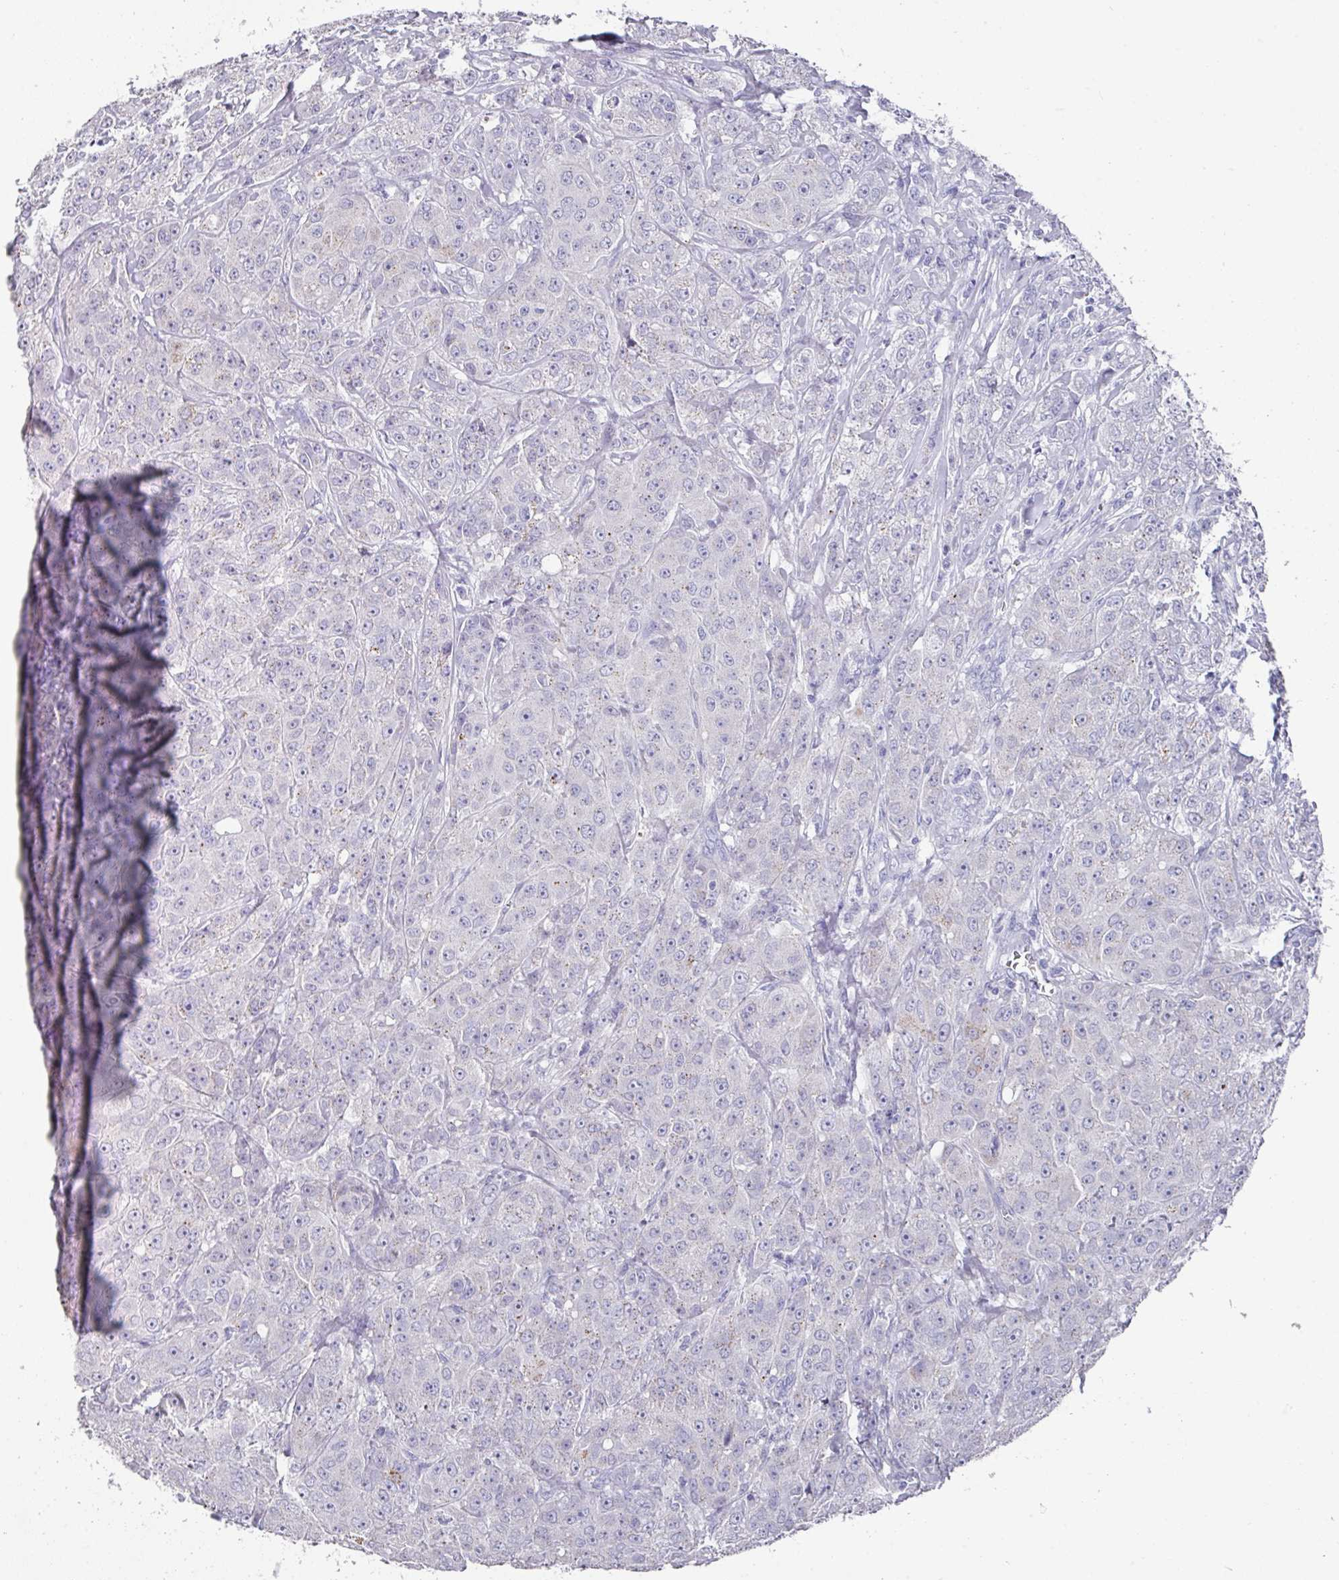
{"staining": {"intensity": "negative", "quantity": "none", "location": "none"}, "tissue": "breast cancer", "cell_type": "Tumor cells", "image_type": "cancer", "snomed": [{"axis": "morphology", "description": "Duct carcinoma"}, {"axis": "topography", "description": "Breast"}], "caption": "Tumor cells are negative for protein expression in human breast infiltrating ductal carcinoma. (Brightfield microscopy of DAB (3,3'-diaminobenzidine) IHC at high magnification).", "gene": "DAZL", "patient": {"sex": "female", "age": 43}}